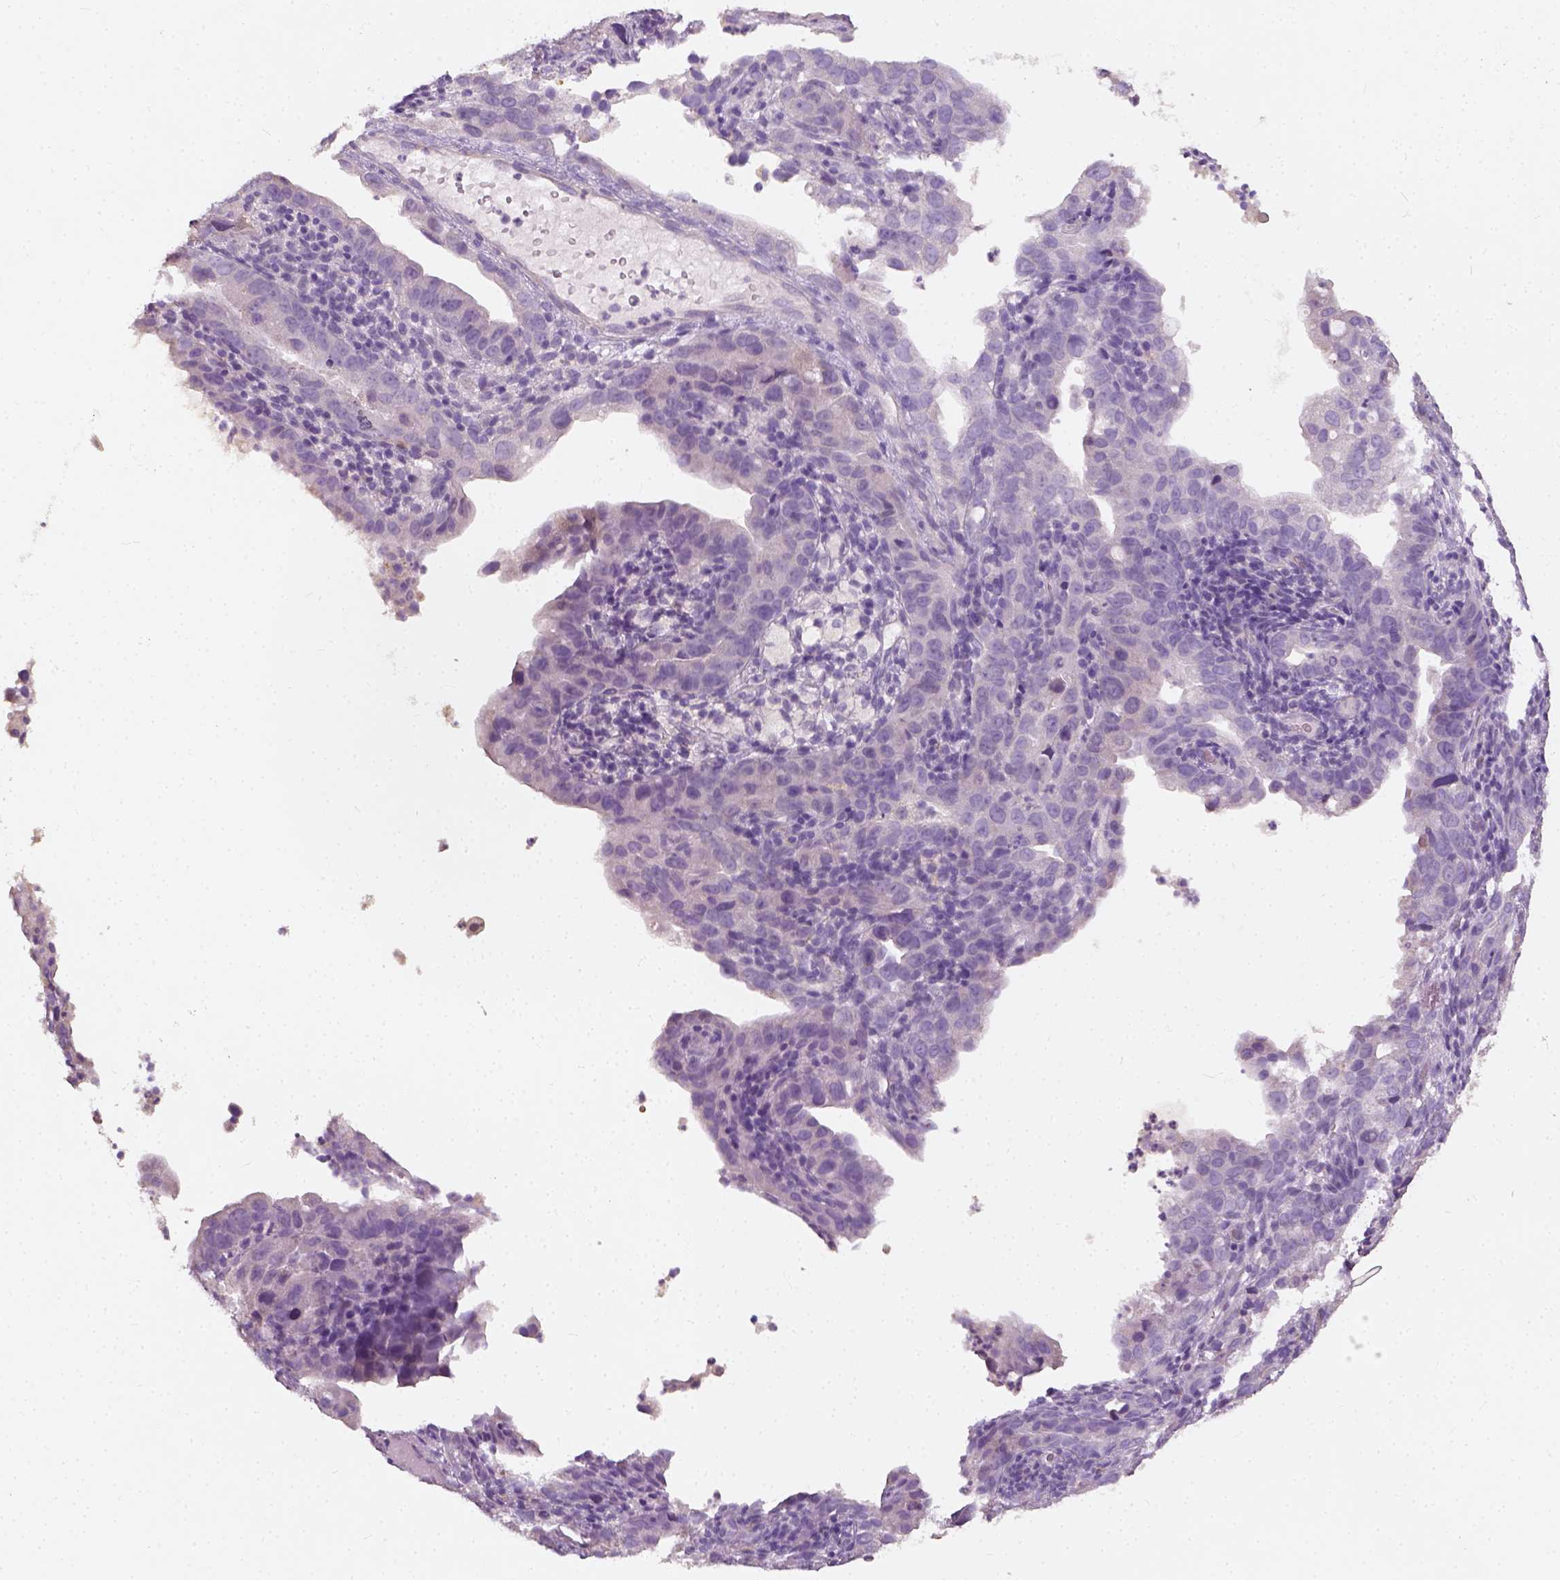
{"staining": {"intensity": "negative", "quantity": "none", "location": "none"}, "tissue": "endometrial cancer", "cell_type": "Tumor cells", "image_type": "cancer", "snomed": [{"axis": "morphology", "description": "Adenocarcinoma, NOS"}, {"axis": "topography", "description": "Endometrium"}], "caption": "IHC image of endometrial cancer stained for a protein (brown), which demonstrates no staining in tumor cells.", "gene": "DHCR24", "patient": {"sex": "female", "age": 57}}